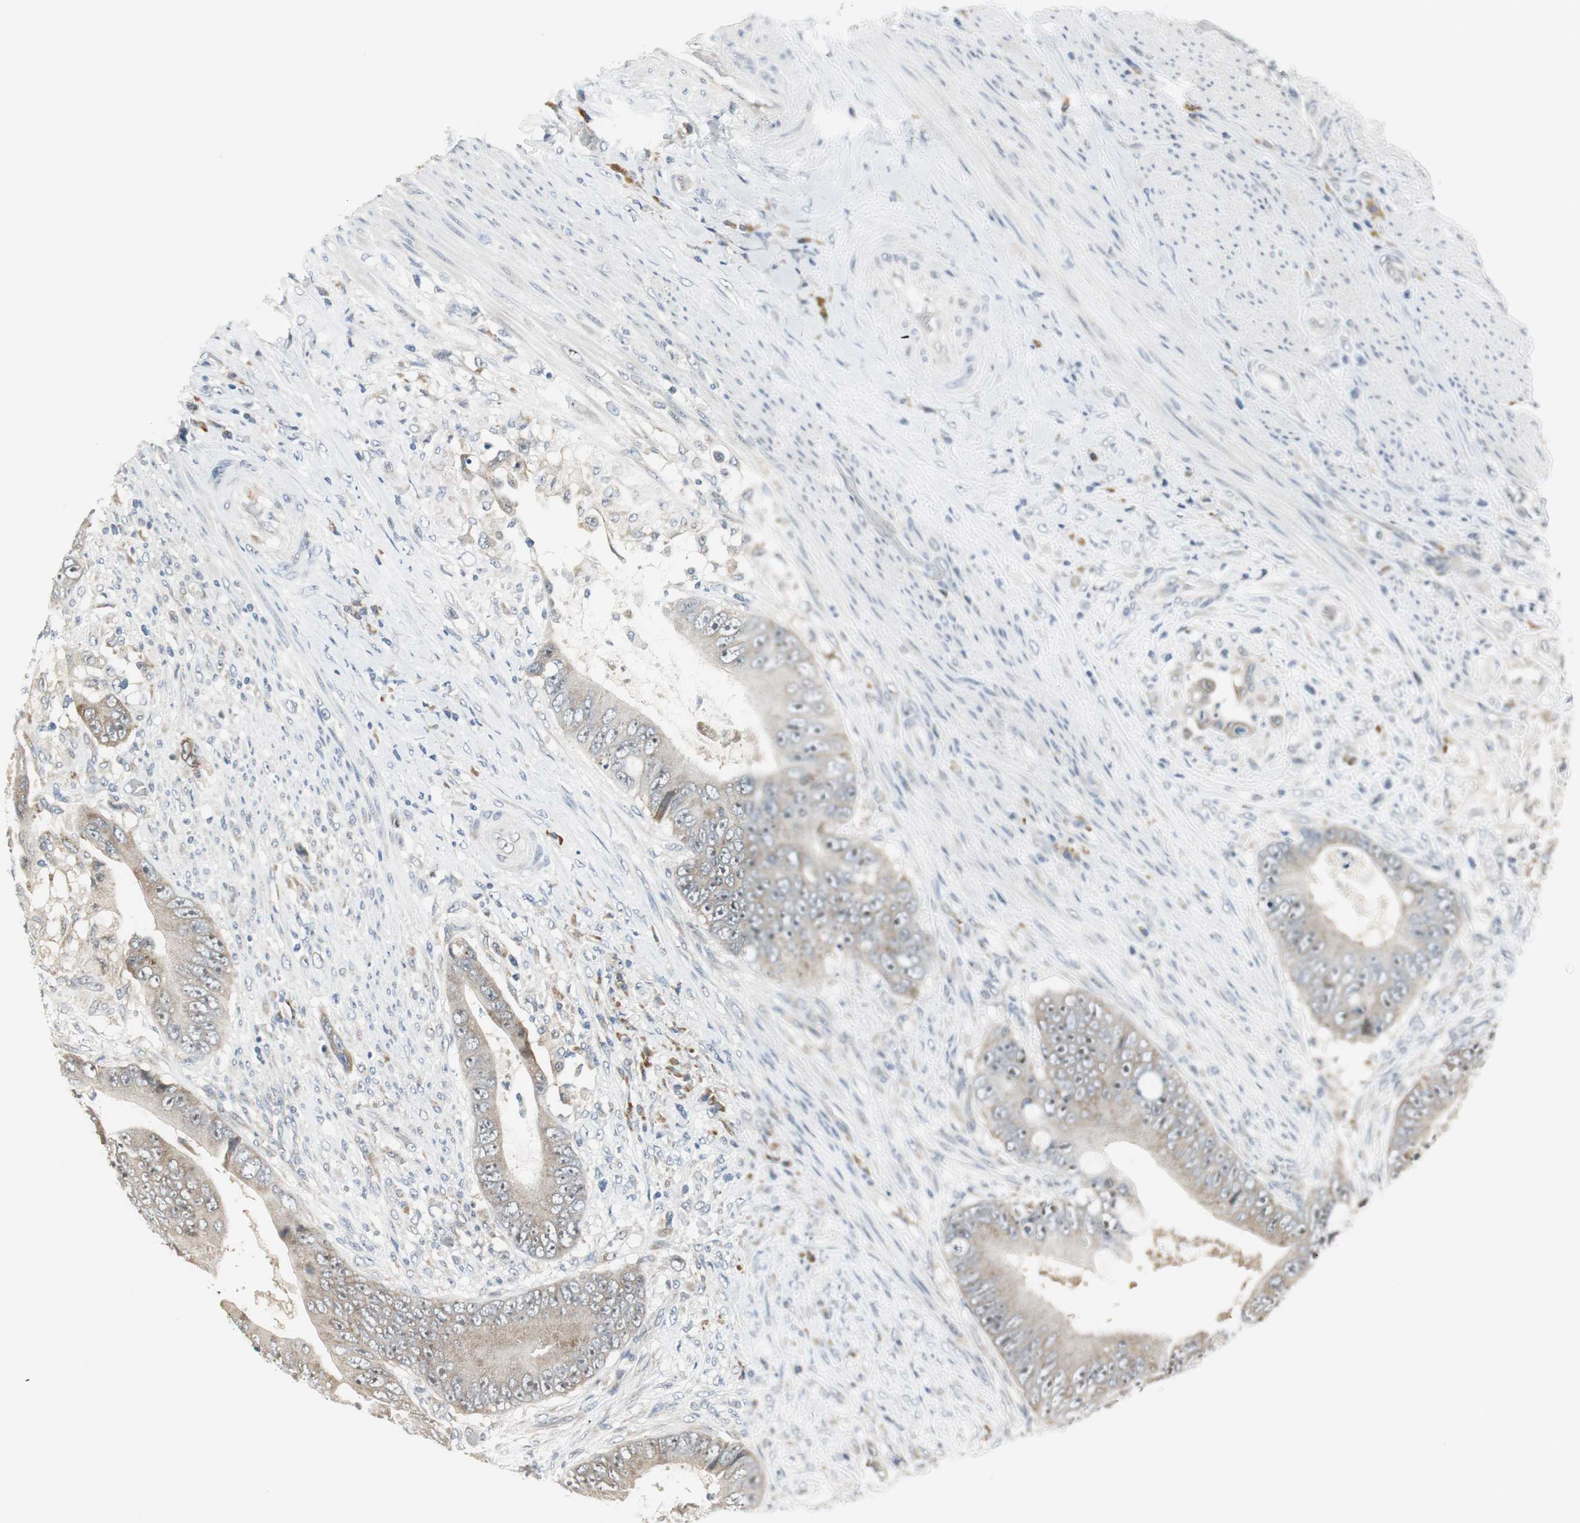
{"staining": {"intensity": "weak", "quantity": ">75%", "location": "cytoplasmic/membranous"}, "tissue": "colorectal cancer", "cell_type": "Tumor cells", "image_type": "cancer", "snomed": [{"axis": "morphology", "description": "Adenocarcinoma, NOS"}, {"axis": "topography", "description": "Rectum"}], "caption": "Colorectal cancer stained with immunohistochemistry displays weak cytoplasmic/membranous positivity in approximately >75% of tumor cells.", "gene": "CCT5", "patient": {"sex": "female", "age": 77}}